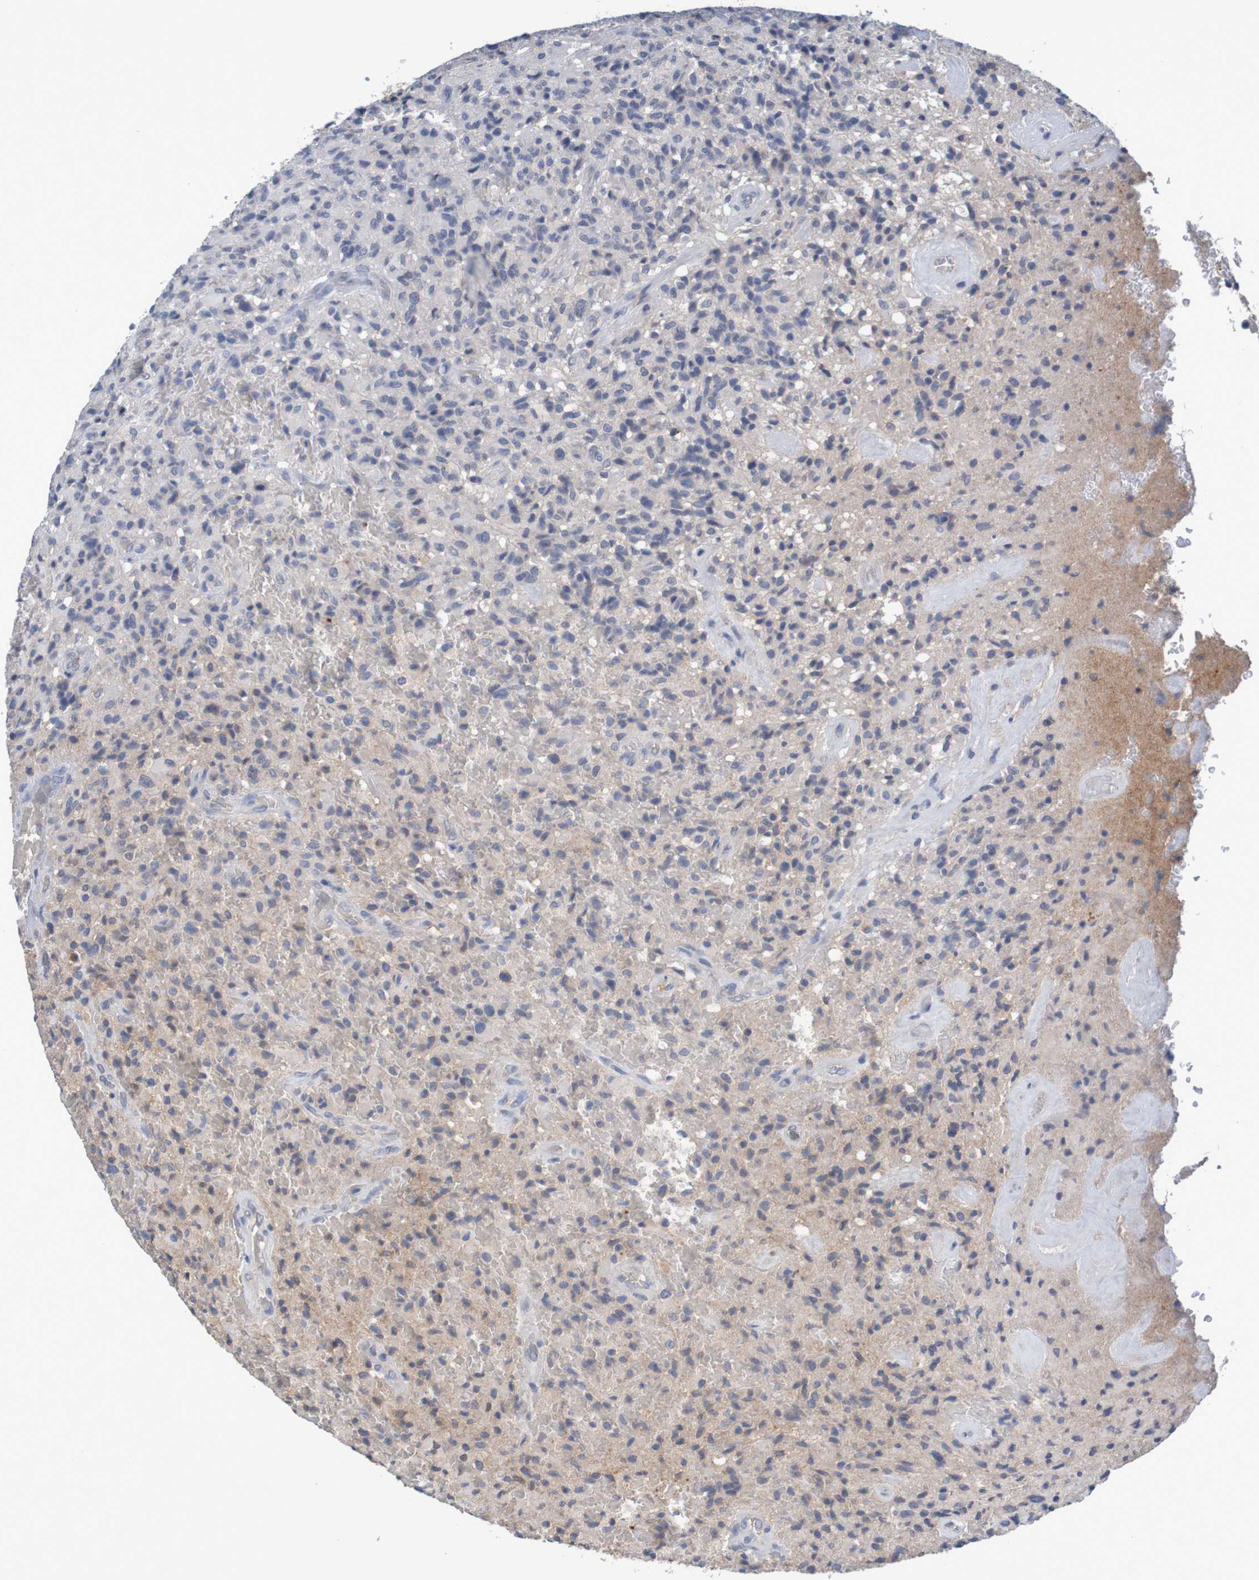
{"staining": {"intensity": "moderate", "quantity": "<25%", "location": "cytoplasmic/membranous"}, "tissue": "glioma", "cell_type": "Tumor cells", "image_type": "cancer", "snomed": [{"axis": "morphology", "description": "Glioma, malignant, High grade"}, {"axis": "topography", "description": "Brain"}], "caption": "Malignant glioma (high-grade) stained with DAB (3,3'-diaminobenzidine) IHC exhibits low levels of moderate cytoplasmic/membranous positivity in about <25% of tumor cells.", "gene": "LTA", "patient": {"sex": "male", "age": 71}}